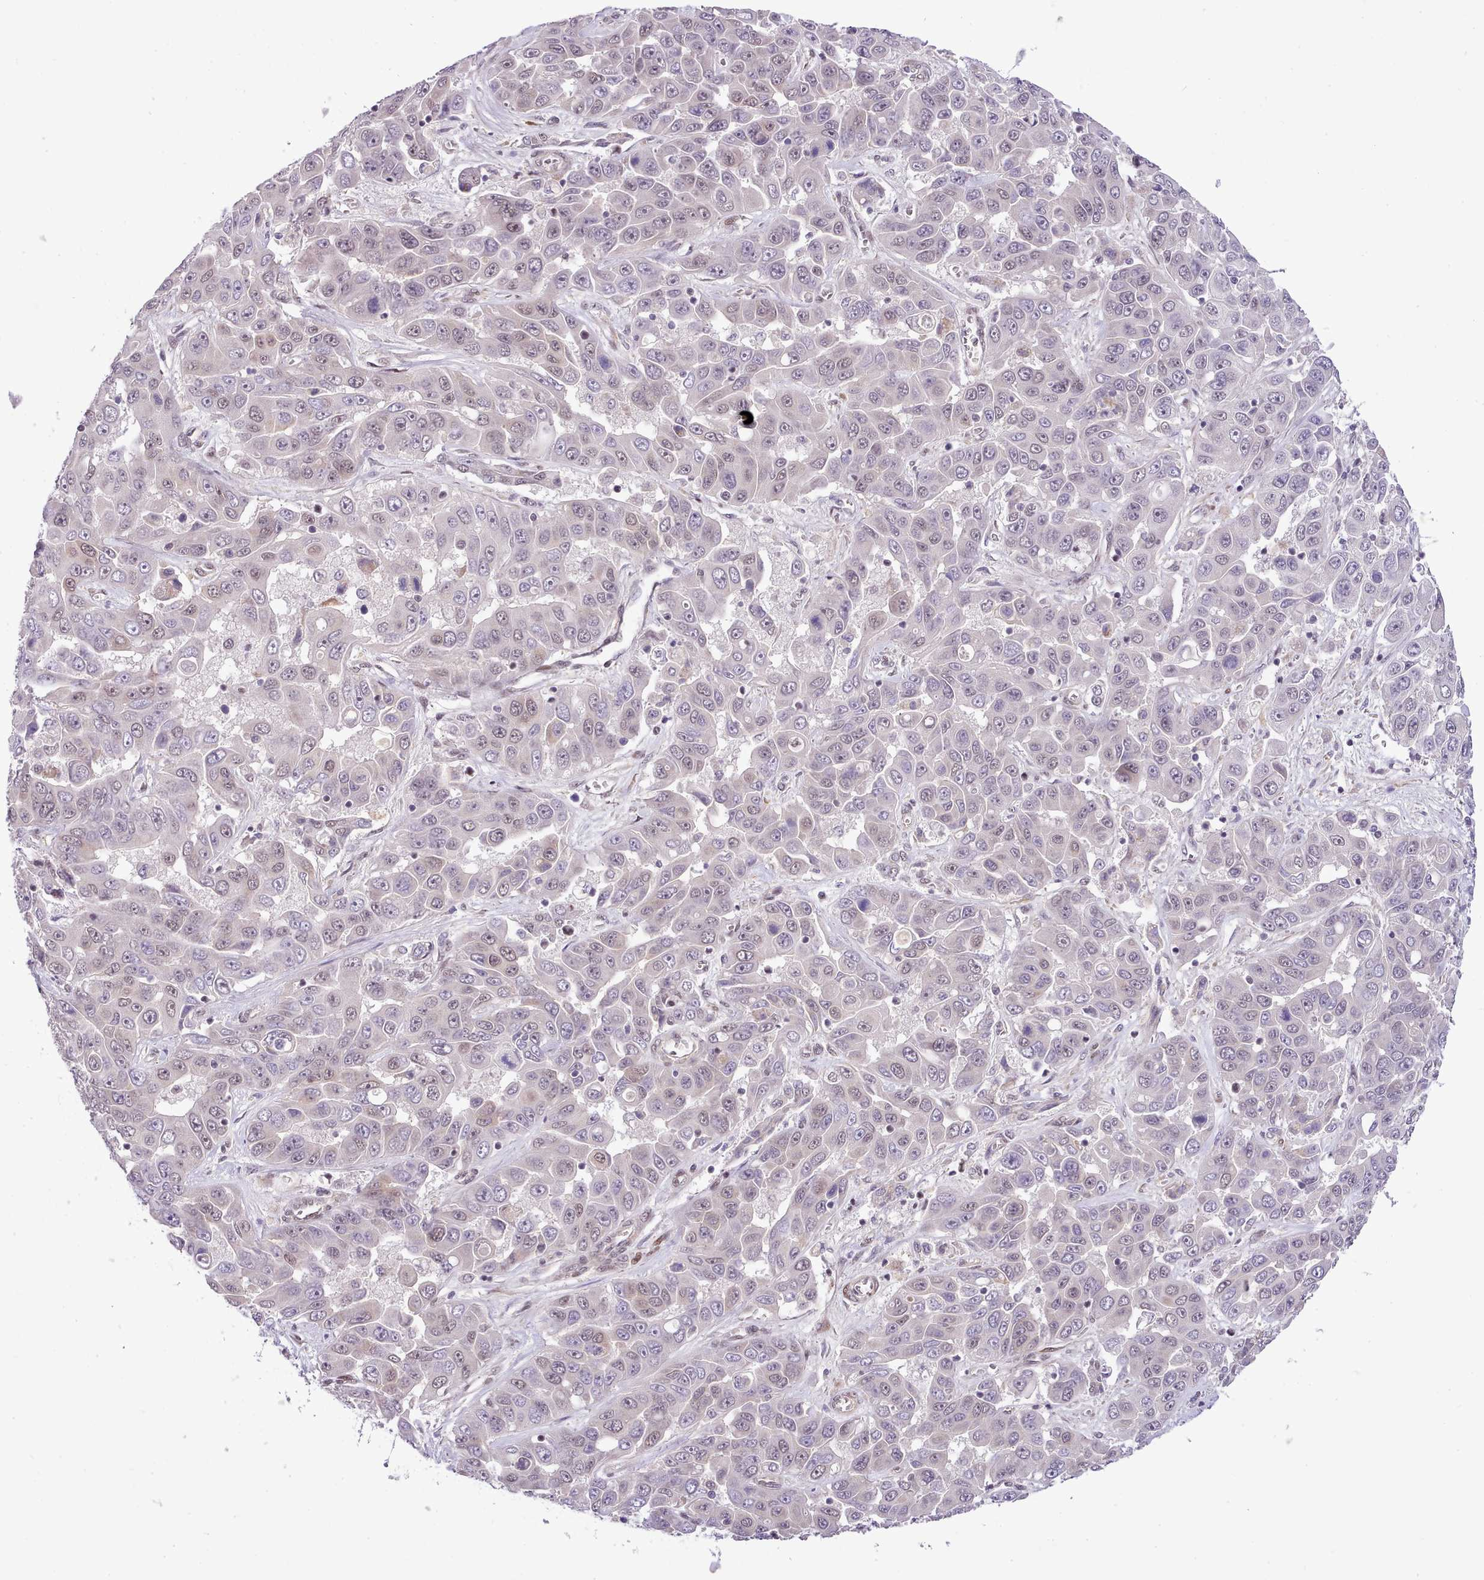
{"staining": {"intensity": "weak", "quantity": "<25%", "location": "nuclear"}, "tissue": "liver cancer", "cell_type": "Tumor cells", "image_type": "cancer", "snomed": [{"axis": "morphology", "description": "Cholangiocarcinoma"}, {"axis": "topography", "description": "Liver"}], "caption": "The histopathology image displays no significant expression in tumor cells of liver cholangiocarcinoma.", "gene": "HOXB7", "patient": {"sex": "female", "age": 52}}